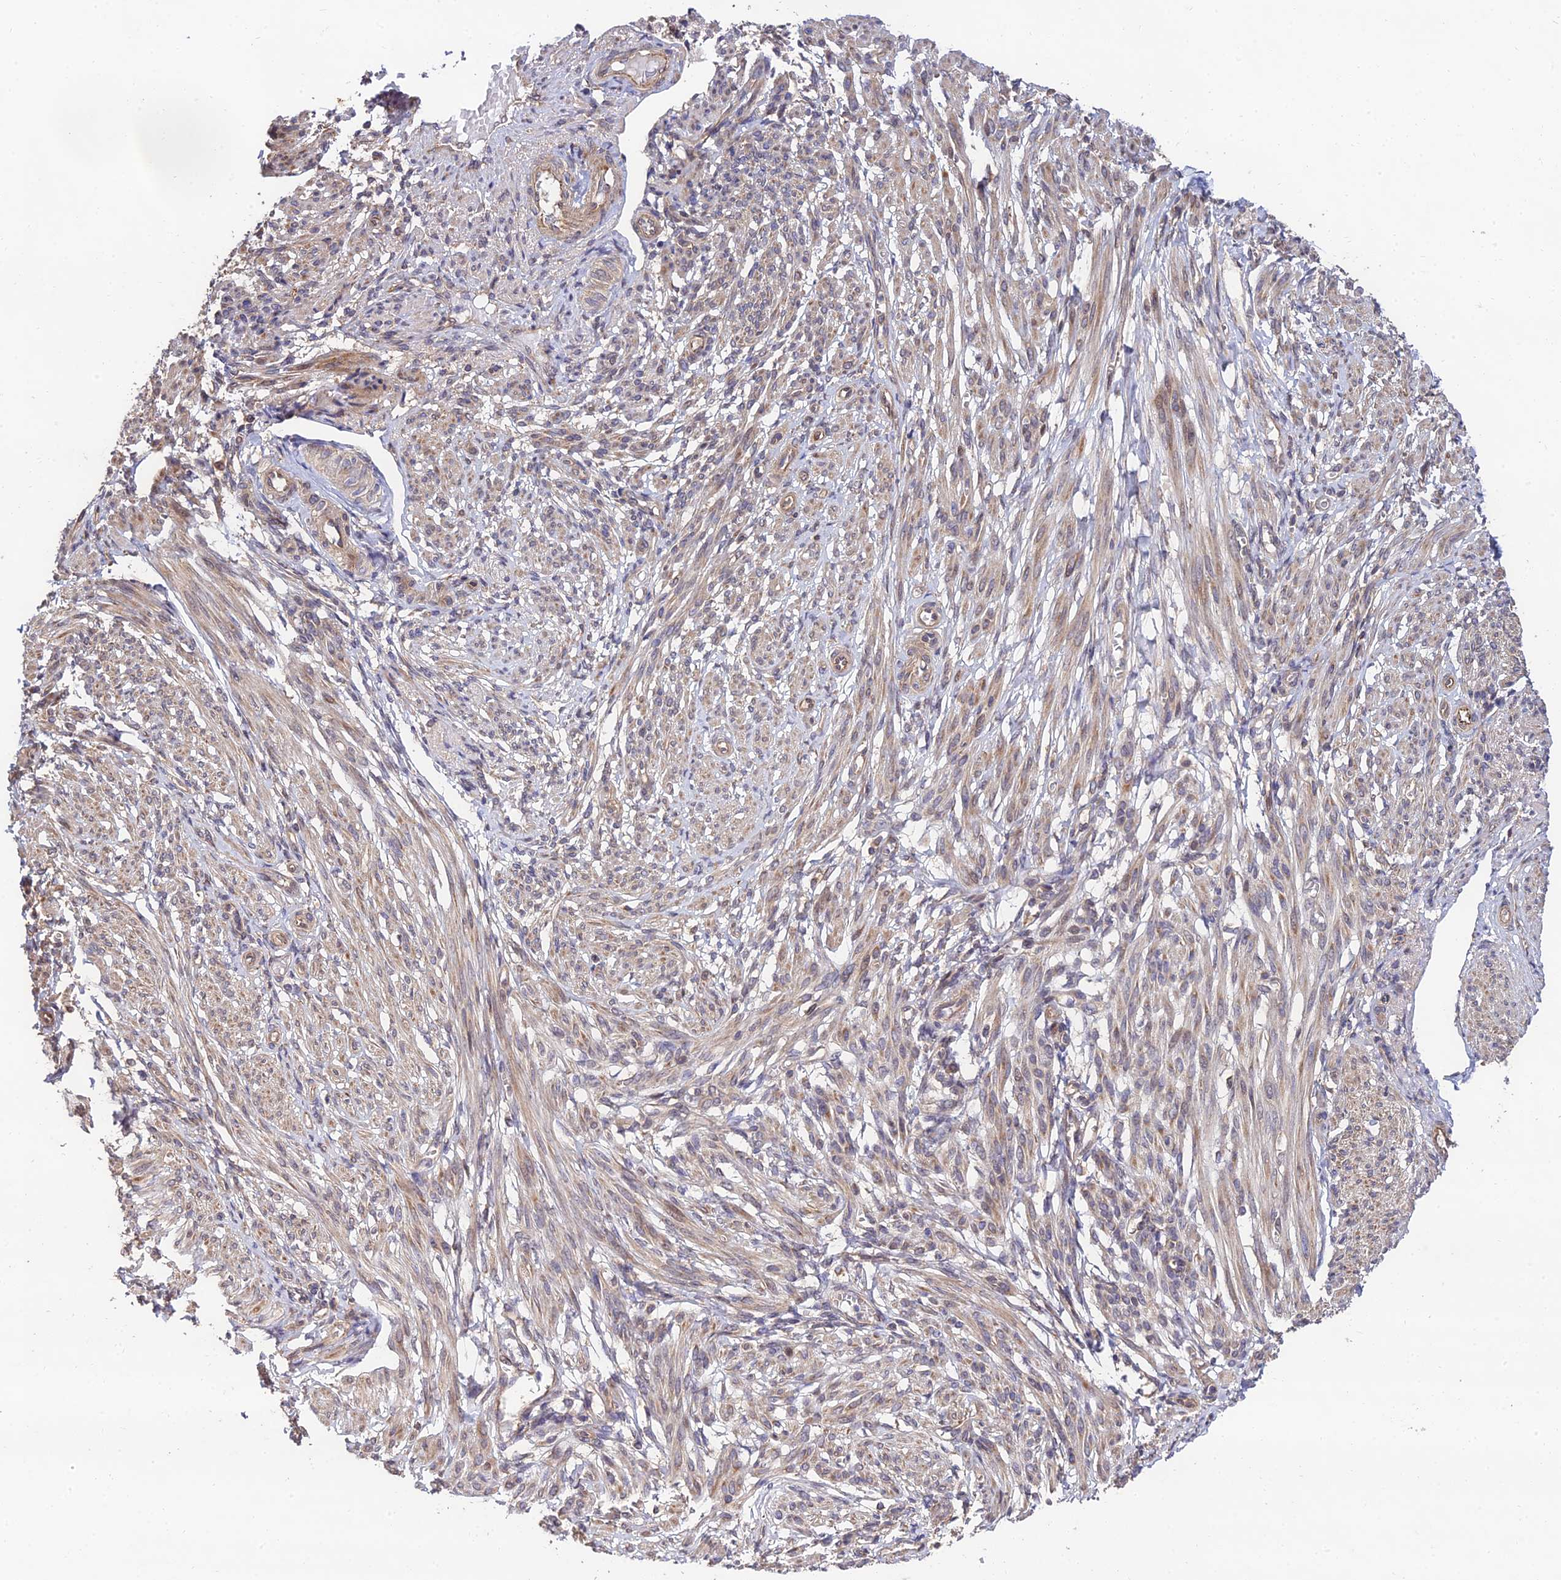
{"staining": {"intensity": "moderate", "quantity": "<25%", "location": "cytoplasmic/membranous"}, "tissue": "smooth muscle", "cell_type": "Smooth muscle cells", "image_type": "normal", "snomed": [{"axis": "morphology", "description": "Normal tissue, NOS"}, {"axis": "topography", "description": "Smooth muscle"}], "caption": "Smooth muscle cells demonstrate low levels of moderate cytoplasmic/membranous staining in about <25% of cells in normal human smooth muscle.", "gene": "MKKS", "patient": {"sex": "female", "age": 39}}